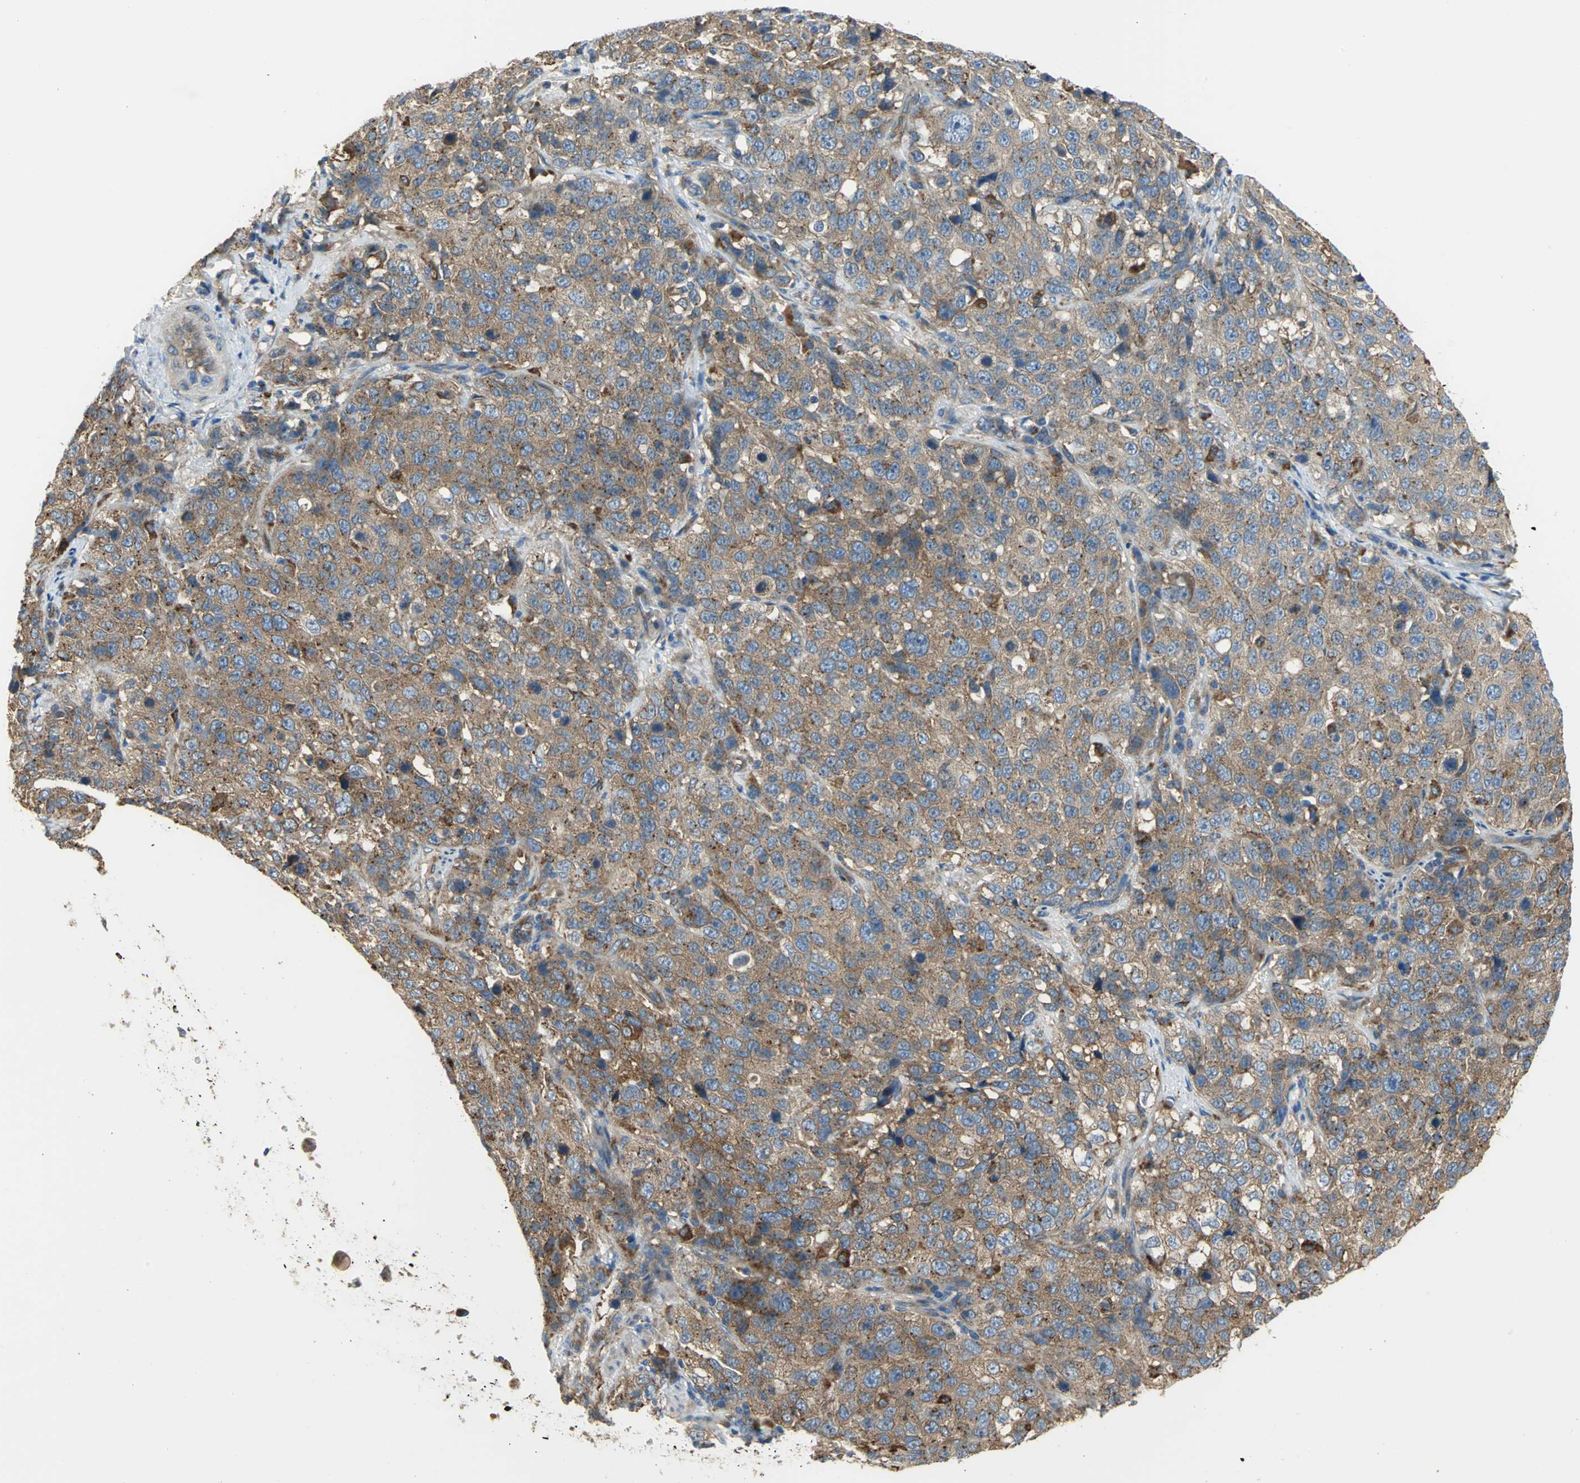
{"staining": {"intensity": "strong", "quantity": ">75%", "location": "cytoplasmic/membranous"}, "tissue": "stomach cancer", "cell_type": "Tumor cells", "image_type": "cancer", "snomed": [{"axis": "morphology", "description": "Normal tissue, NOS"}, {"axis": "morphology", "description": "Adenocarcinoma, NOS"}, {"axis": "topography", "description": "Stomach"}], "caption": "A photomicrograph showing strong cytoplasmic/membranous positivity in approximately >75% of tumor cells in stomach adenocarcinoma, as visualized by brown immunohistochemical staining.", "gene": "DIAPH2", "patient": {"sex": "male", "age": 48}}